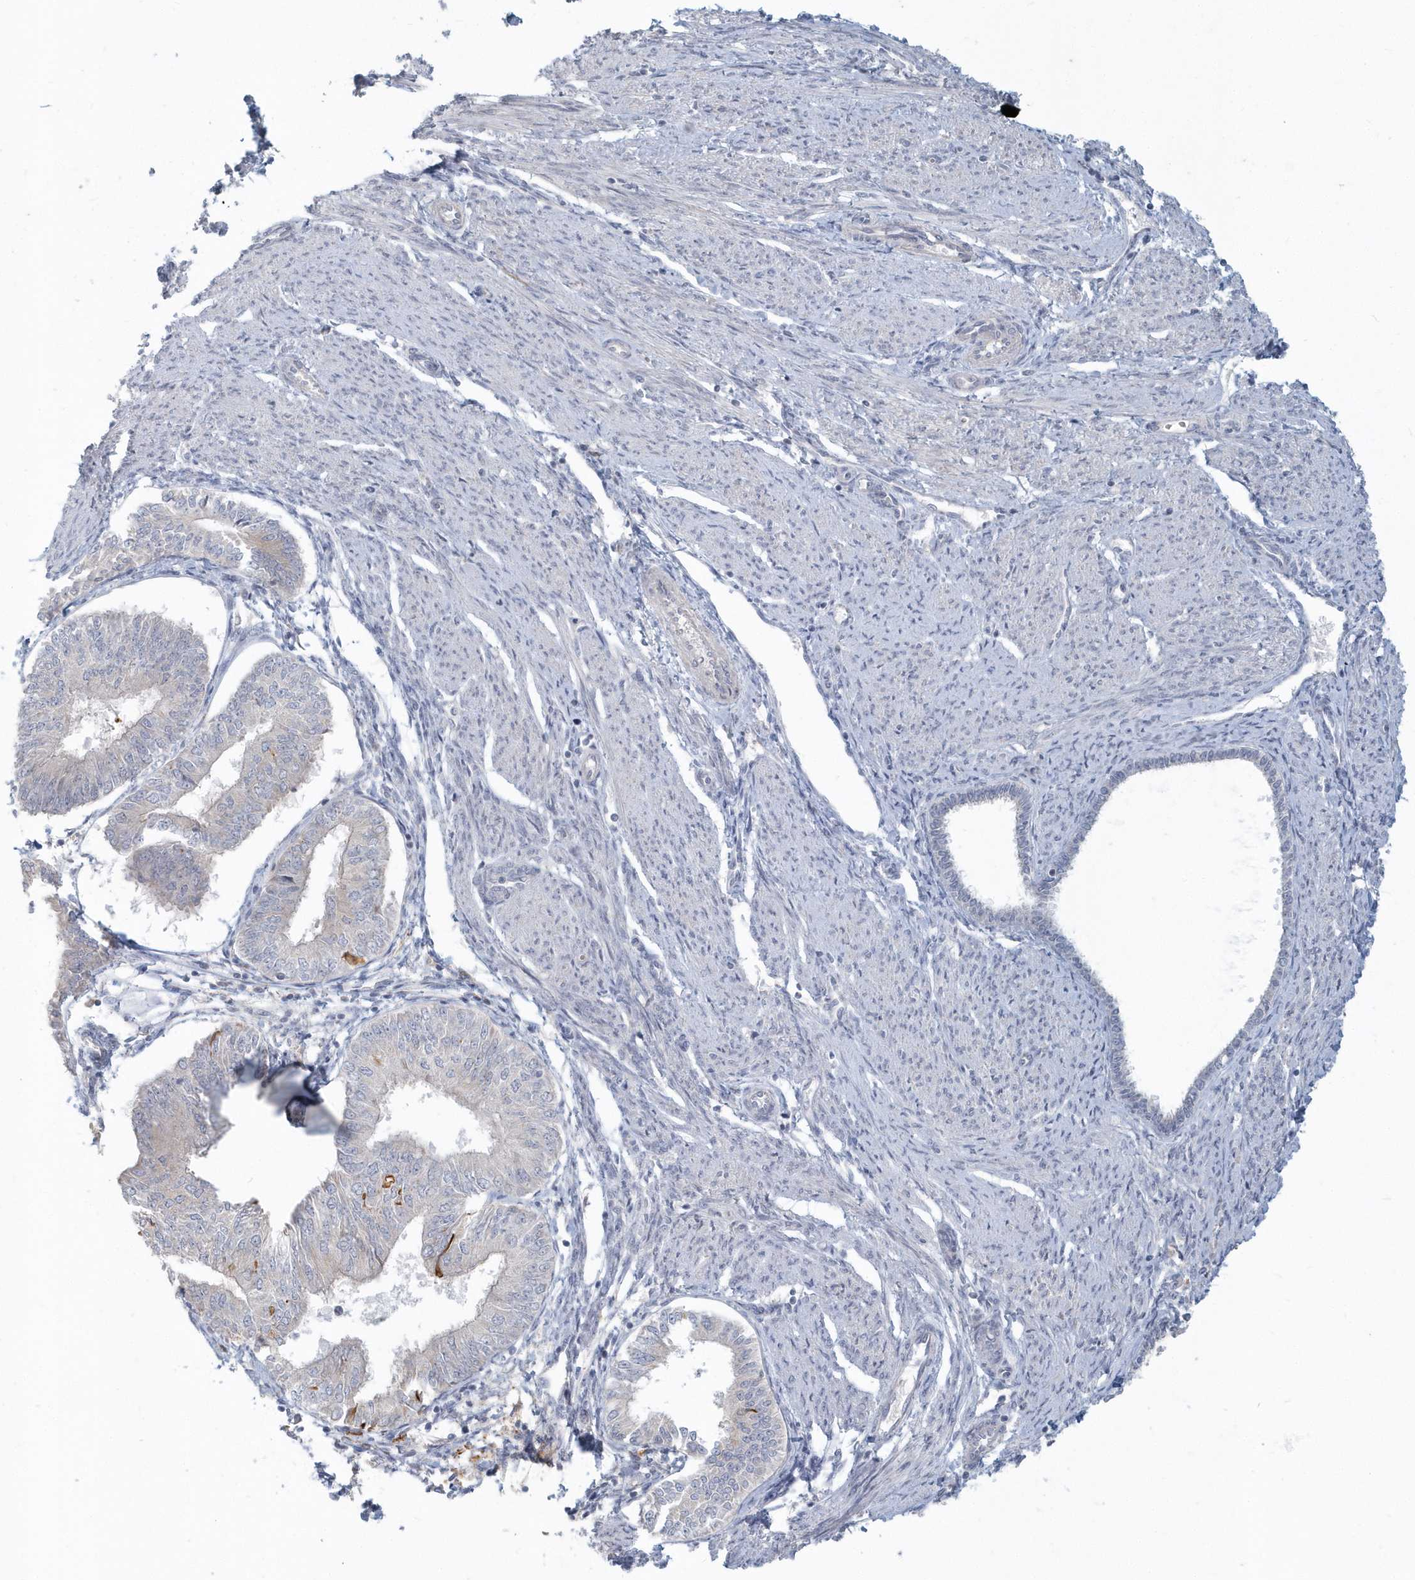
{"staining": {"intensity": "negative", "quantity": "none", "location": "none"}, "tissue": "endometrial cancer", "cell_type": "Tumor cells", "image_type": "cancer", "snomed": [{"axis": "morphology", "description": "Adenocarcinoma, NOS"}, {"axis": "topography", "description": "Endometrium"}], "caption": "Endometrial adenocarcinoma stained for a protein using immunohistochemistry (IHC) demonstrates no expression tumor cells.", "gene": "NAPB", "patient": {"sex": "female", "age": 58}}